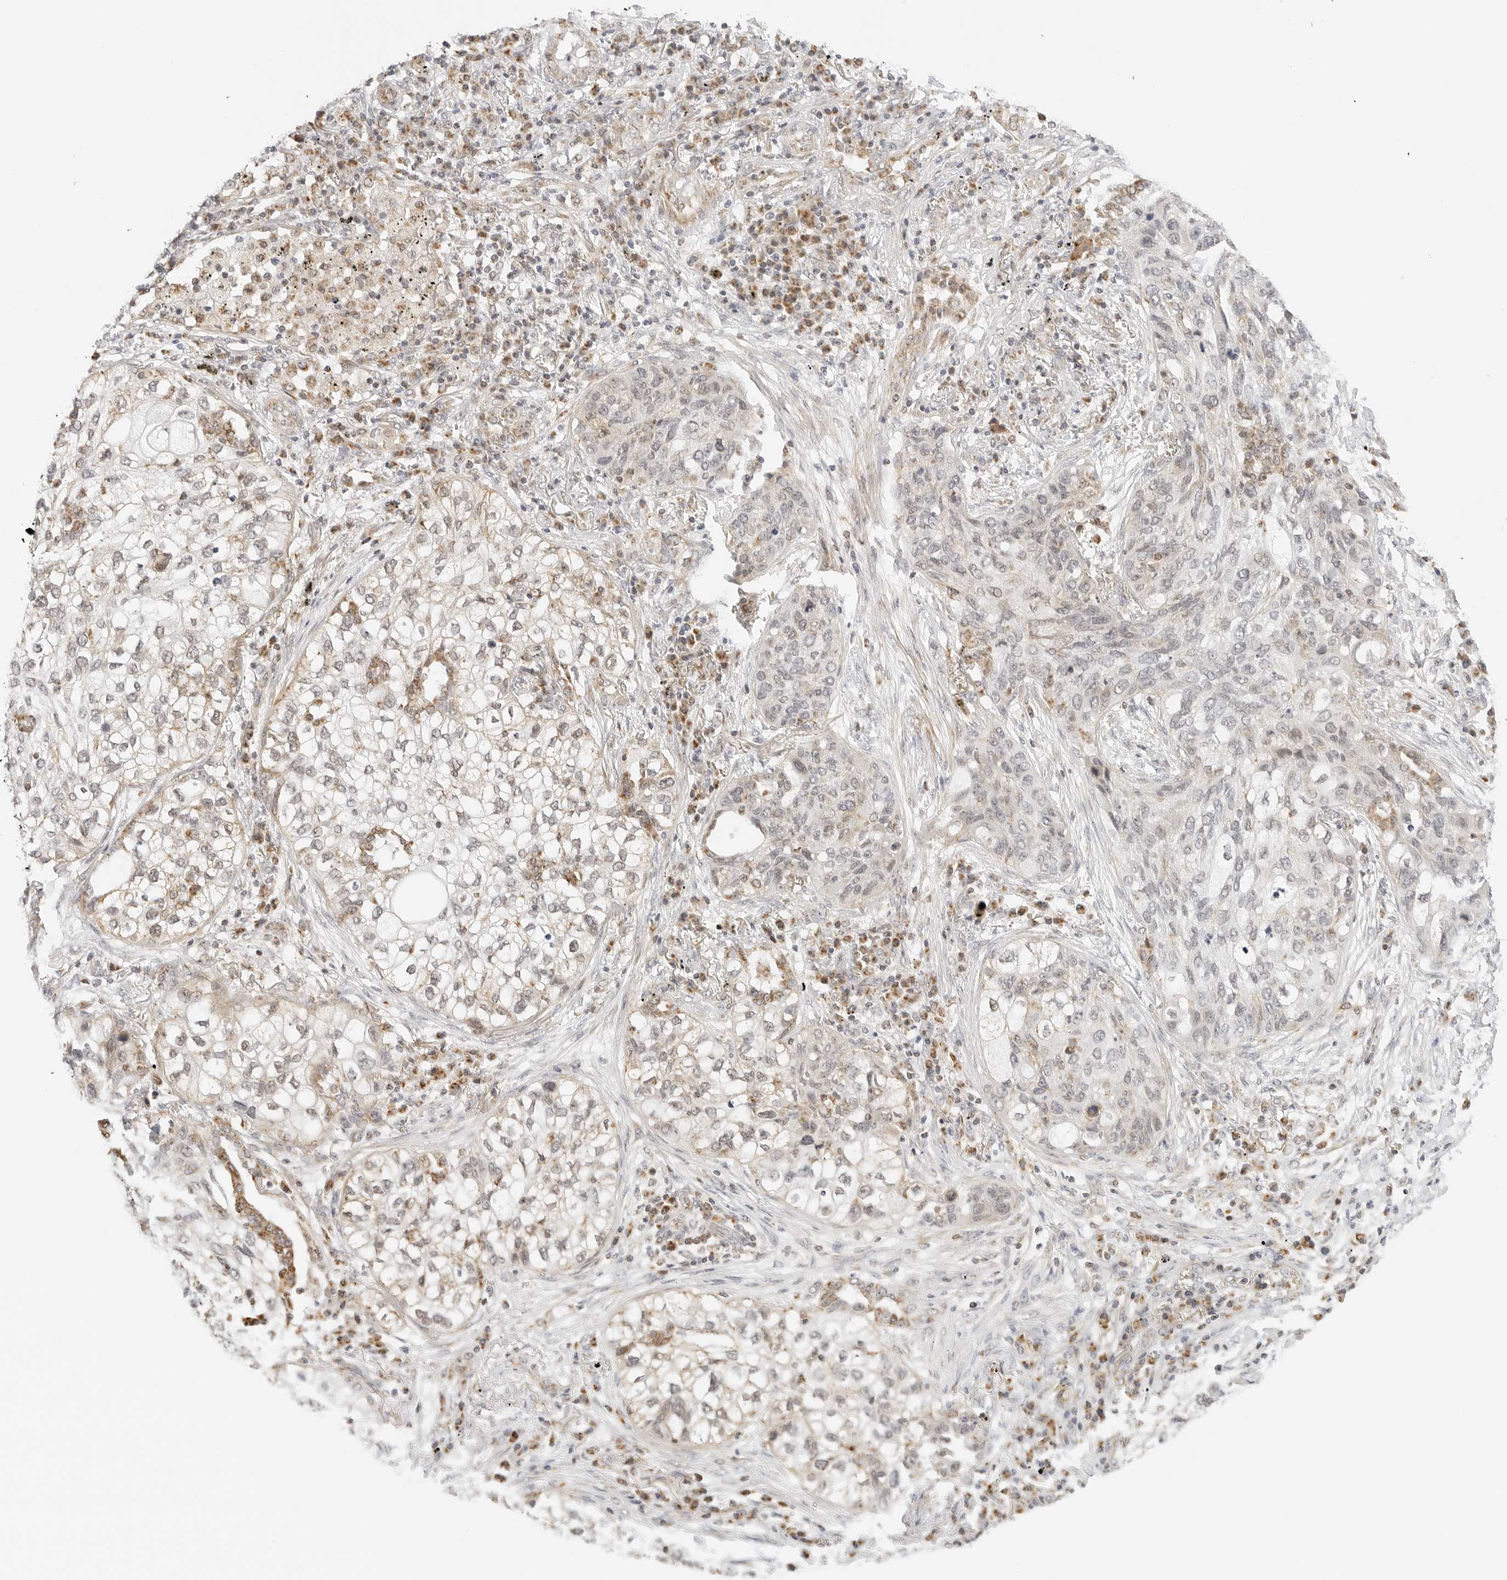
{"staining": {"intensity": "weak", "quantity": "<25%", "location": "cytoplasmic/membranous,nuclear"}, "tissue": "lung cancer", "cell_type": "Tumor cells", "image_type": "cancer", "snomed": [{"axis": "morphology", "description": "Squamous cell carcinoma, NOS"}, {"axis": "topography", "description": "Lung"}], "caption": "Immunohistochemical staining of lung cancer (squamous cell carcinoma) displays no significant staining in tumor cells. The staining is performed using DAB (3,3'-diaminobenzidine) brown chromogen with nuclei counter-stained in using hematoxylin.", "gene": "GORAB", "patient": {"sex": "female", "age": 63}}